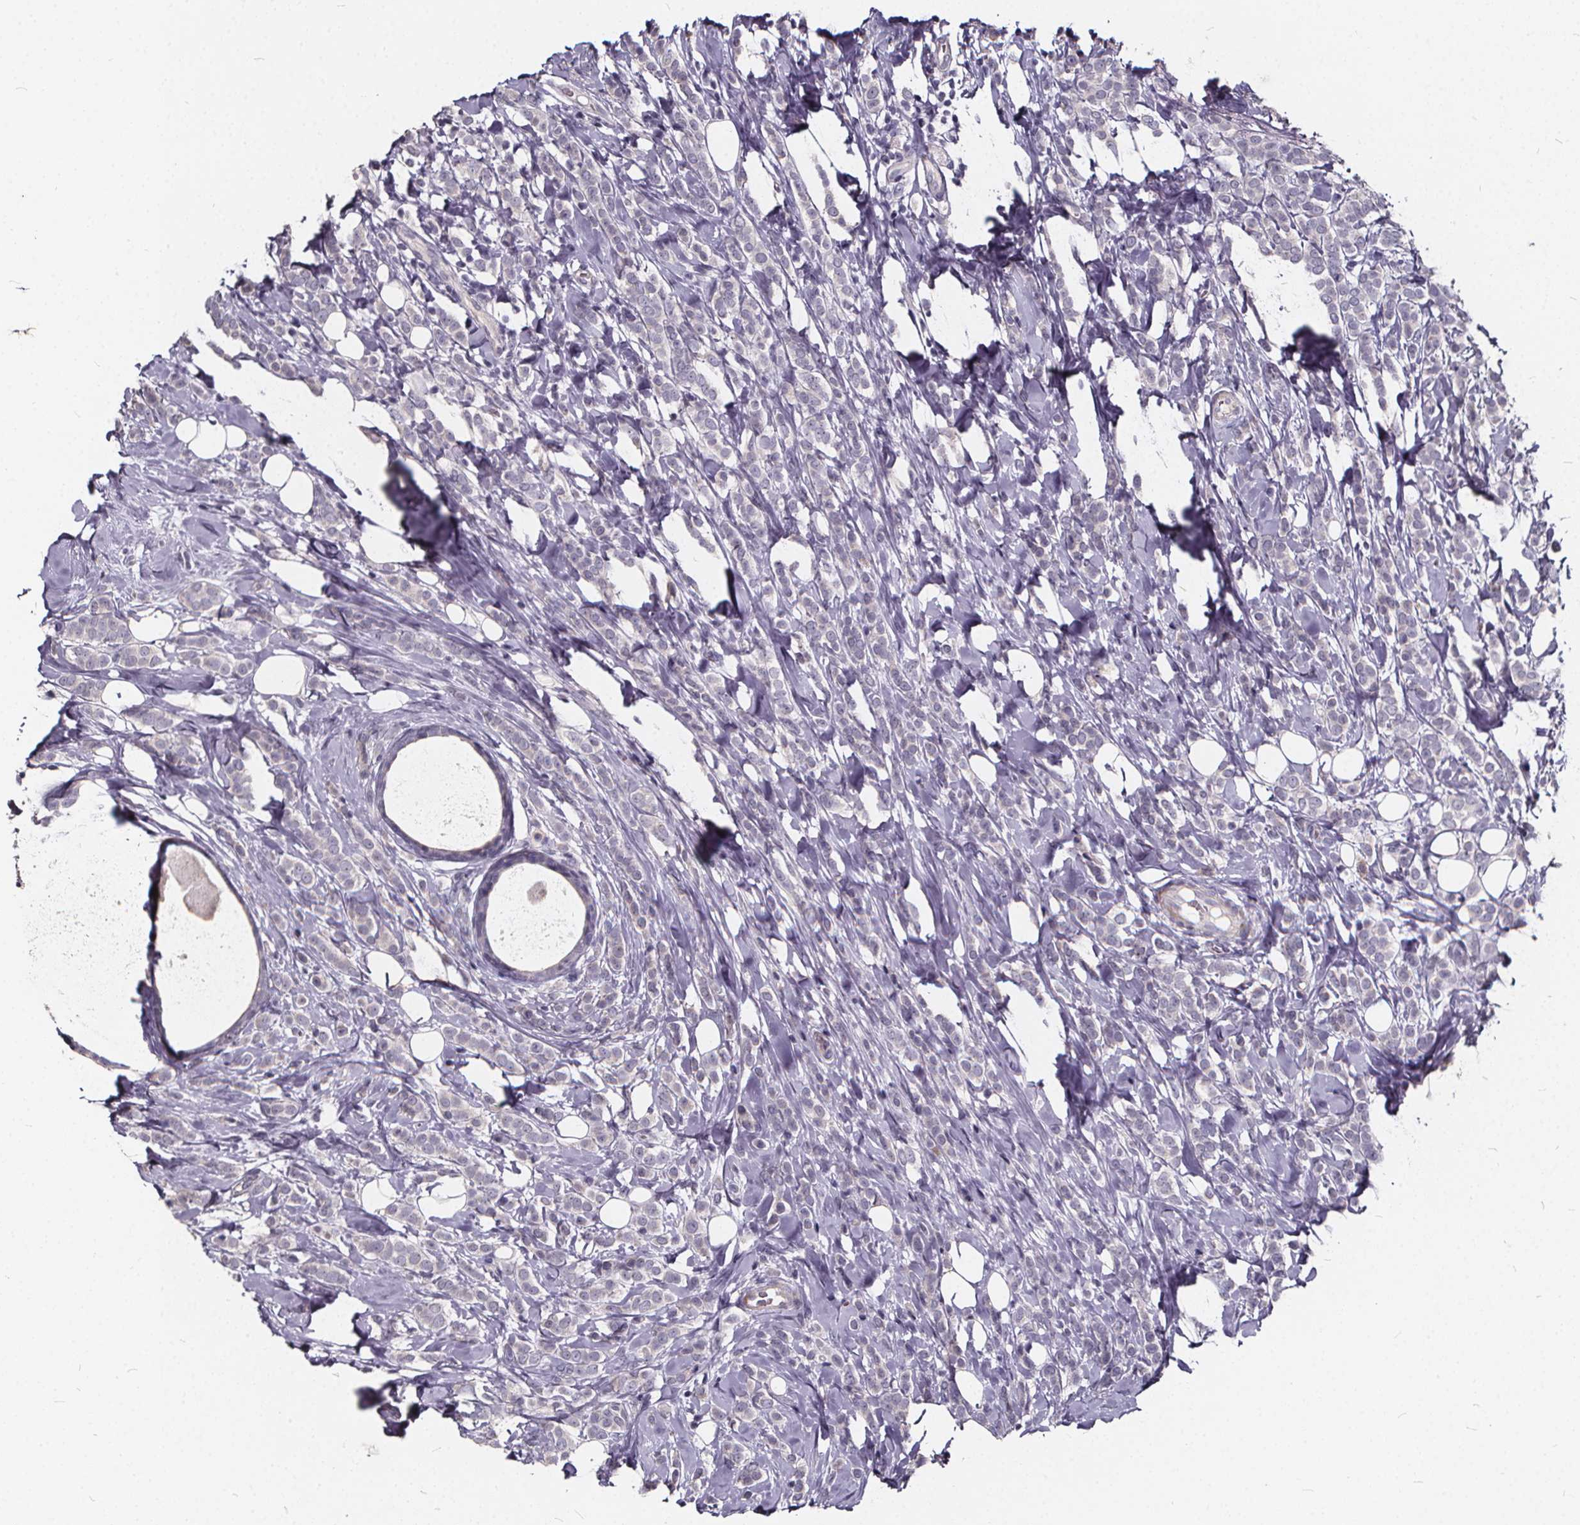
{"staining": {"intensity": "negative", "quantity": "none", "location": "none"}, "tissue": "breast cancer", "cell_type": "Tumor cells", "image_type": "cancer", "snomed": [{"axis": "morphology", "description": "Lobular carcinoma"}, {"axis": "topography", "description": "Breast"}], "caption": "An image of breast cancer stained for a protein exhibits no brown staining in tumor cells.", "gene": "TSPAN14", "patient": {"sex": "female", "age": 49}}